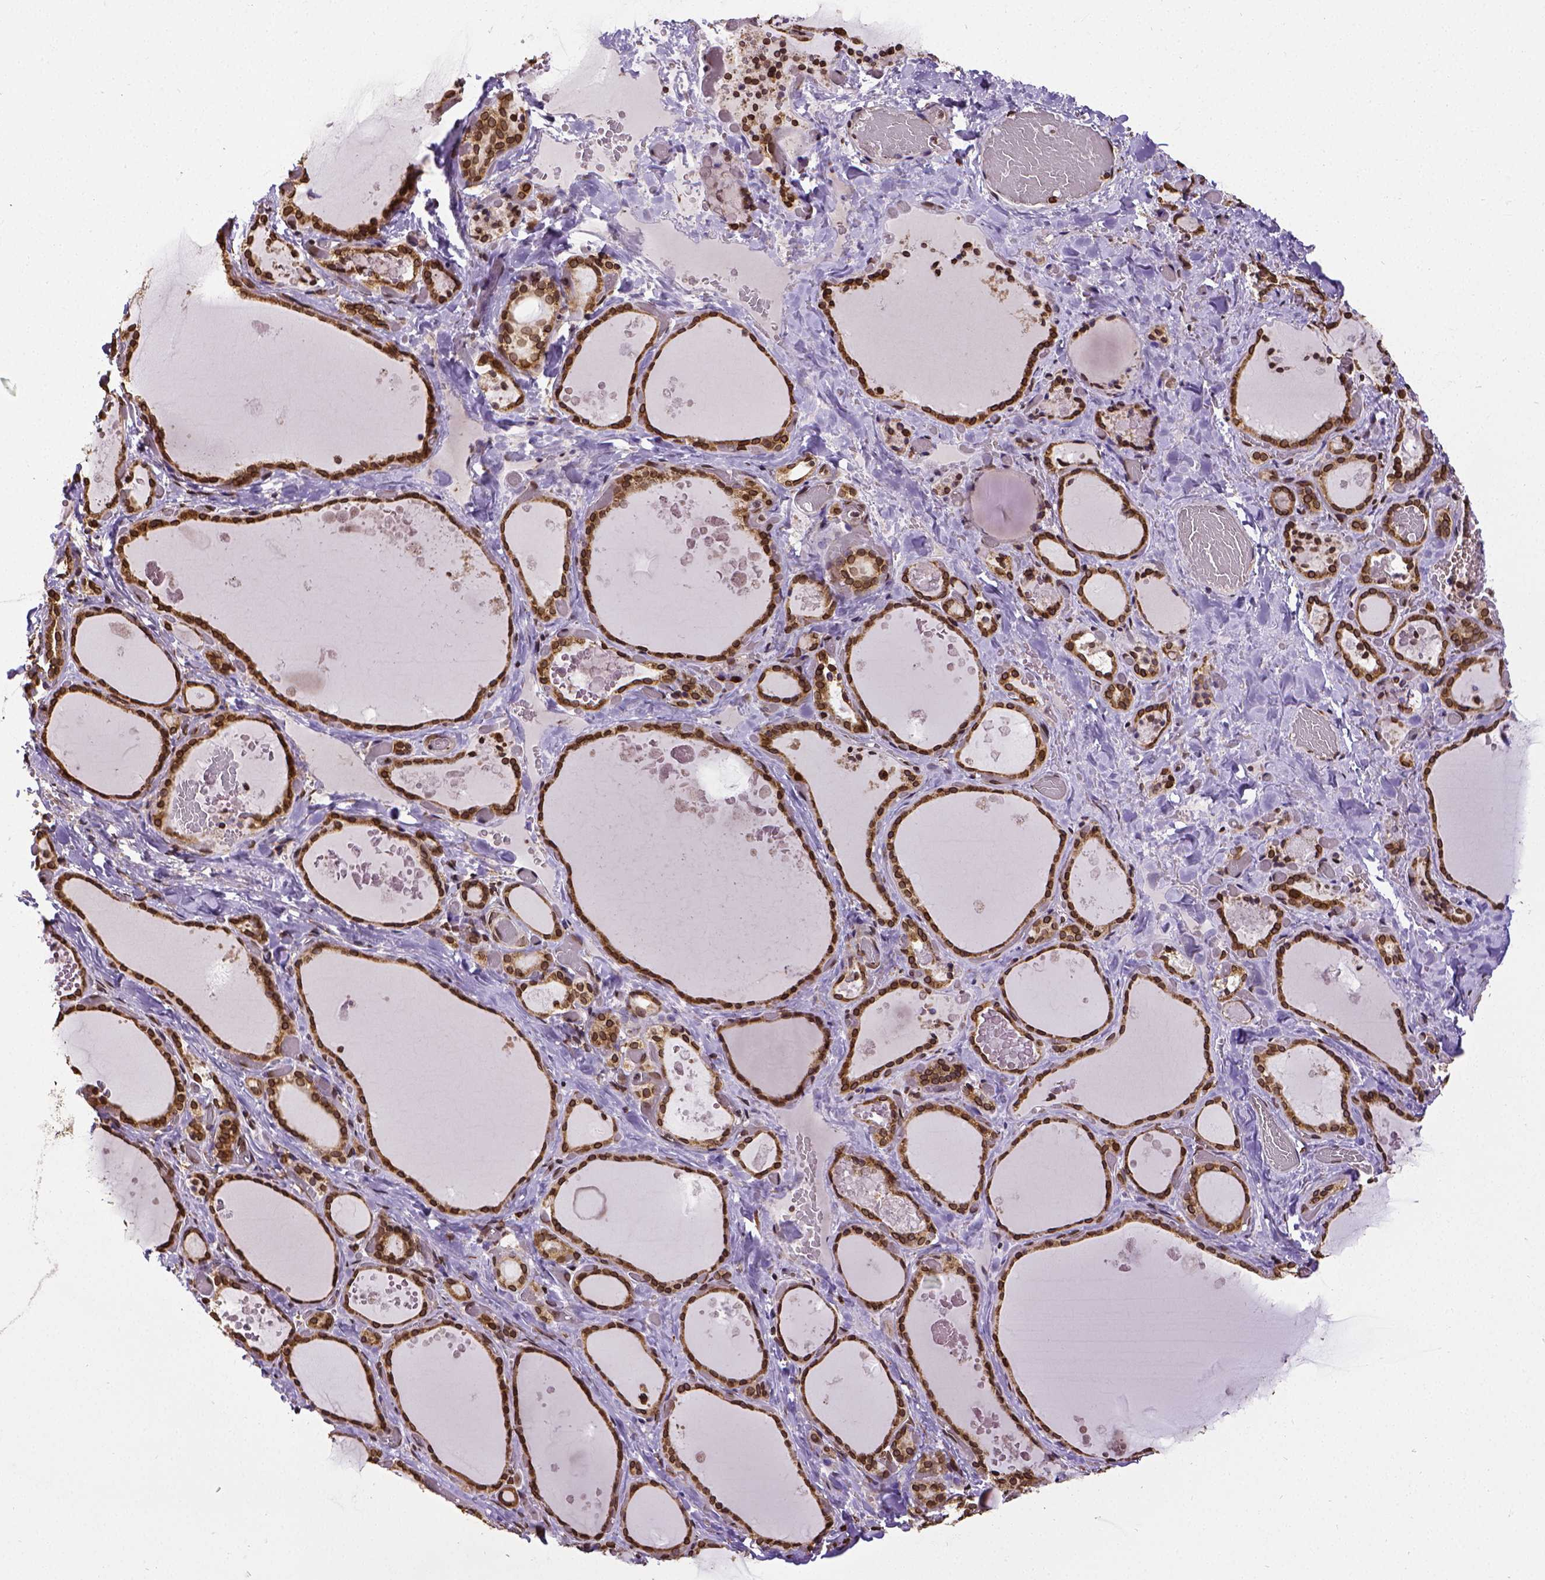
{"staining": {"intensity": "strong", "quantity": ">75%", "location": "cytoplasmic/membranous,nuclear"}, "tissue": "thyroid gland", "cell_type": "Glandular cells", "image_type": "normal", "snomed": [{"axis": "morphology", "description": "Normal tissue, NOS"}, {"axis": "topography", "description": "Thyroid gland"}], "caption": "Normal thyroid gland reveals strong cytoplasmic/membranous,nuclear positivity in about >75% of glandular cells, visualized by immunohistochemistry.", "gene": "MTDH", "patient": {"sex": "female", "age": 56}}